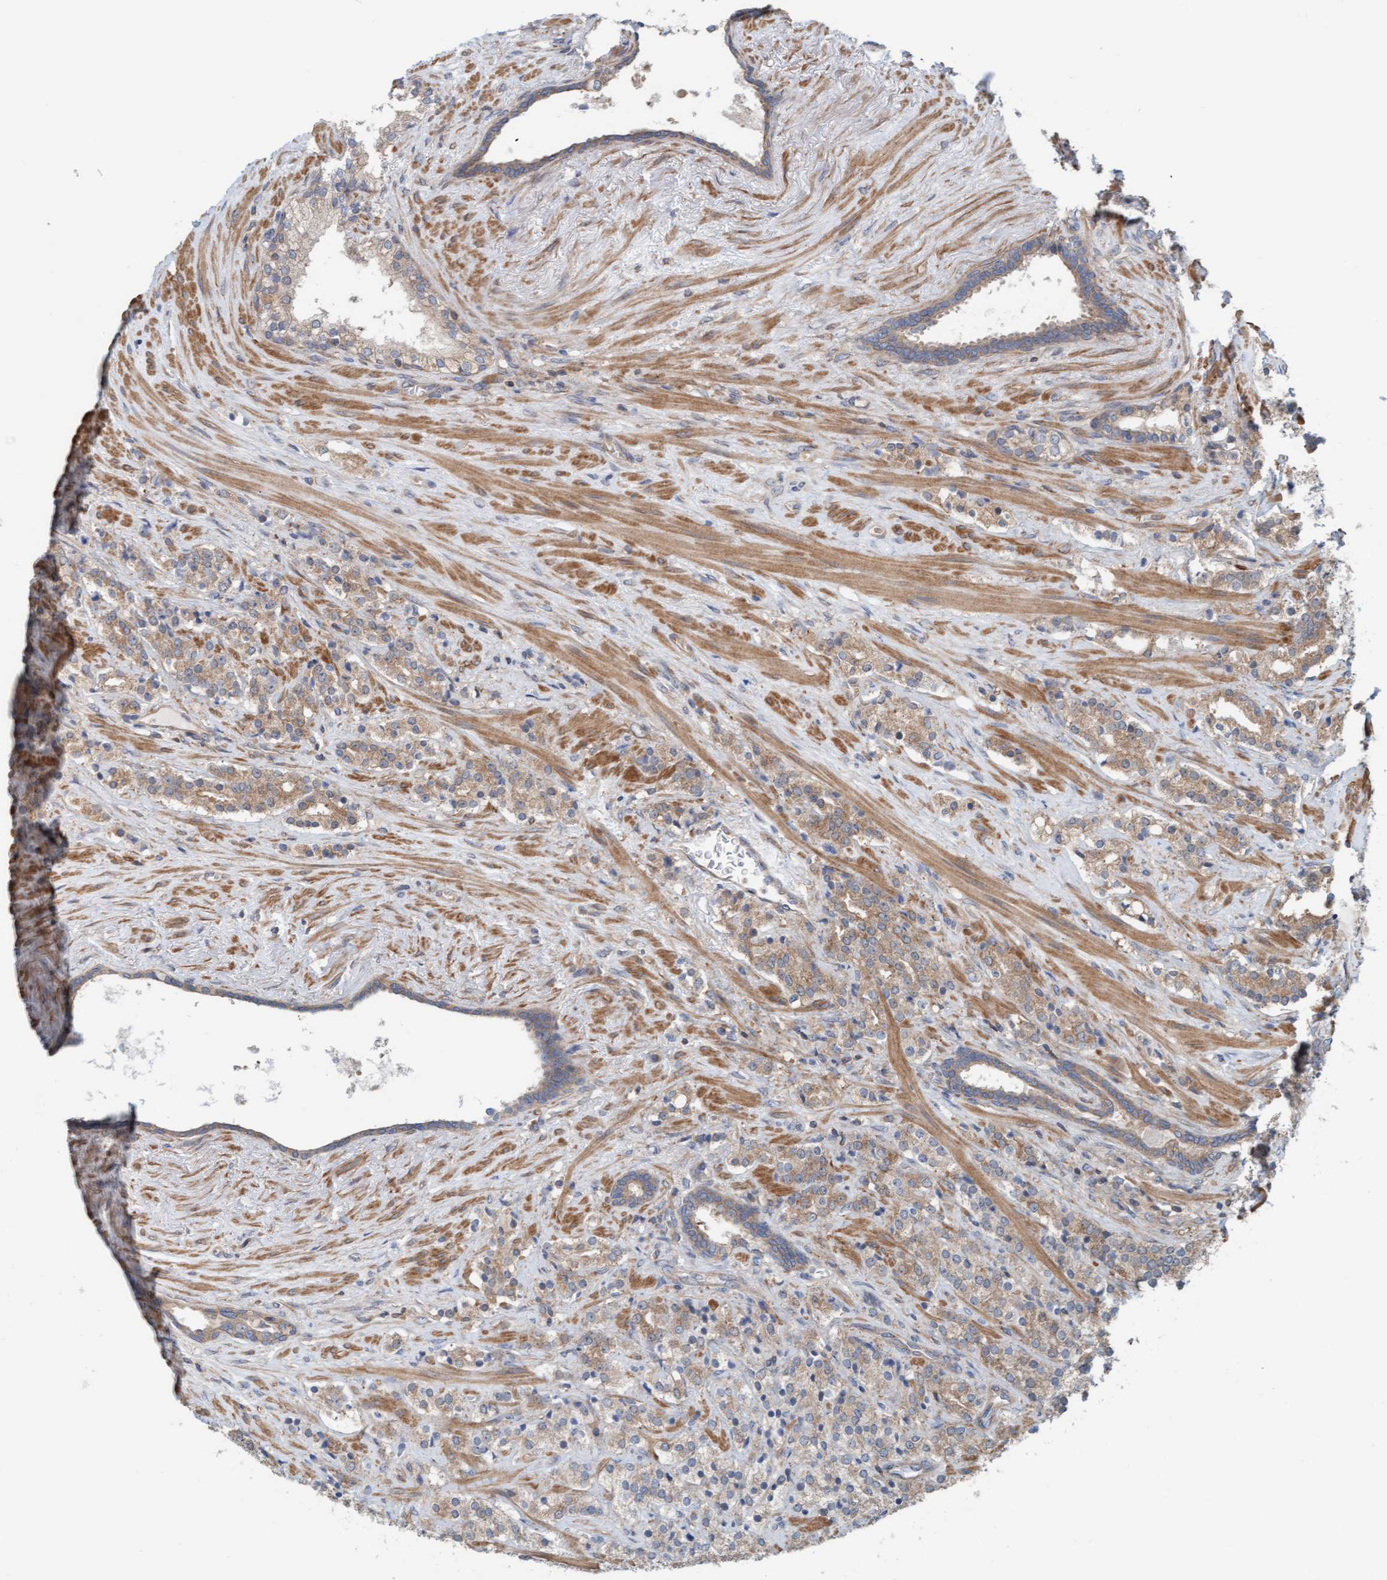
{"staining": {"intensity": "moderate", "quantity": ">75%", "location": "cytoplasmic/membranous"}, "tissue": "prostate cancer", "cell_type": "Tumor cells", "image_type": "cancer", "snomed": [{"axis": "morphology", "description": "Adenocarcinoma, High grade"}, {"axis": "topography", "description": "Prostate"}], "caption": "The micrograph exhibits a brown stain indicating the presence of a protein in the cytoplasmic/membranous of tumor cells in prostate adenocarcinoma (high-grade).", "gene": "UBAP1", "patient": {"sex": "male", "age": 71}}